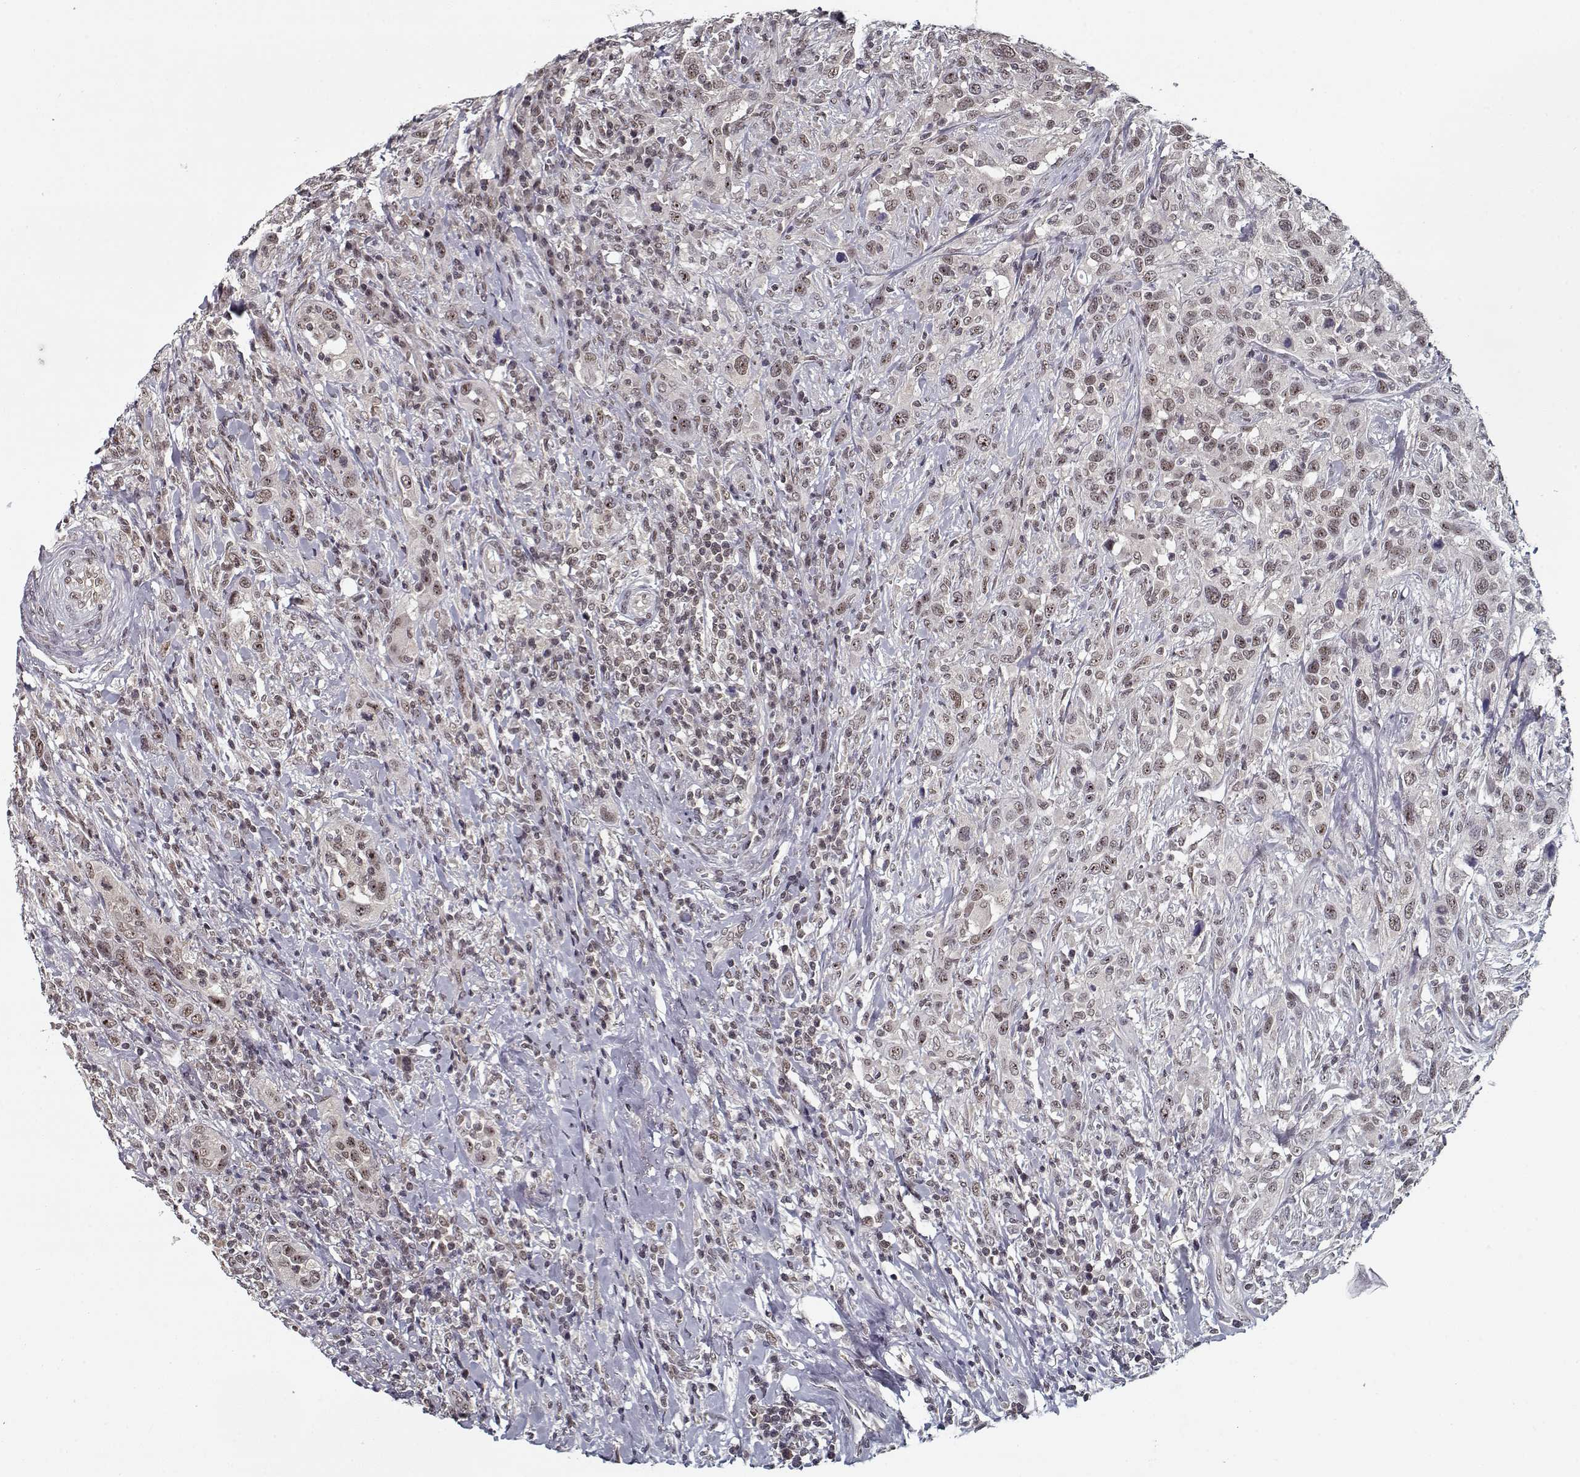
{"staining": {"intensity": "weak", "quantity": ">75%", "location": "nuclear"}, "tissue": "urothelial cancer", "cell_type": "Tumor cells", "image_type": "cancer", "snomed": [{"axis": "morphology", "description": "Urothelial carcinoma, NOS"}, {"axis": "morphology", "description": "Urothelial carcinoma, High grade"}, {"axis": "topography", "description": "Urinary bladder"}], "caption": "High-magnification brightfield microscopy of urothelial cancer stained with DAB (brown) and counterstained with hematoxylin (blue). tumor cells exhibit weak nuclear expression is identified in about>75% of cells.", "gene": "TESPA1", "patient": {"sex": "female", "age": 64}}